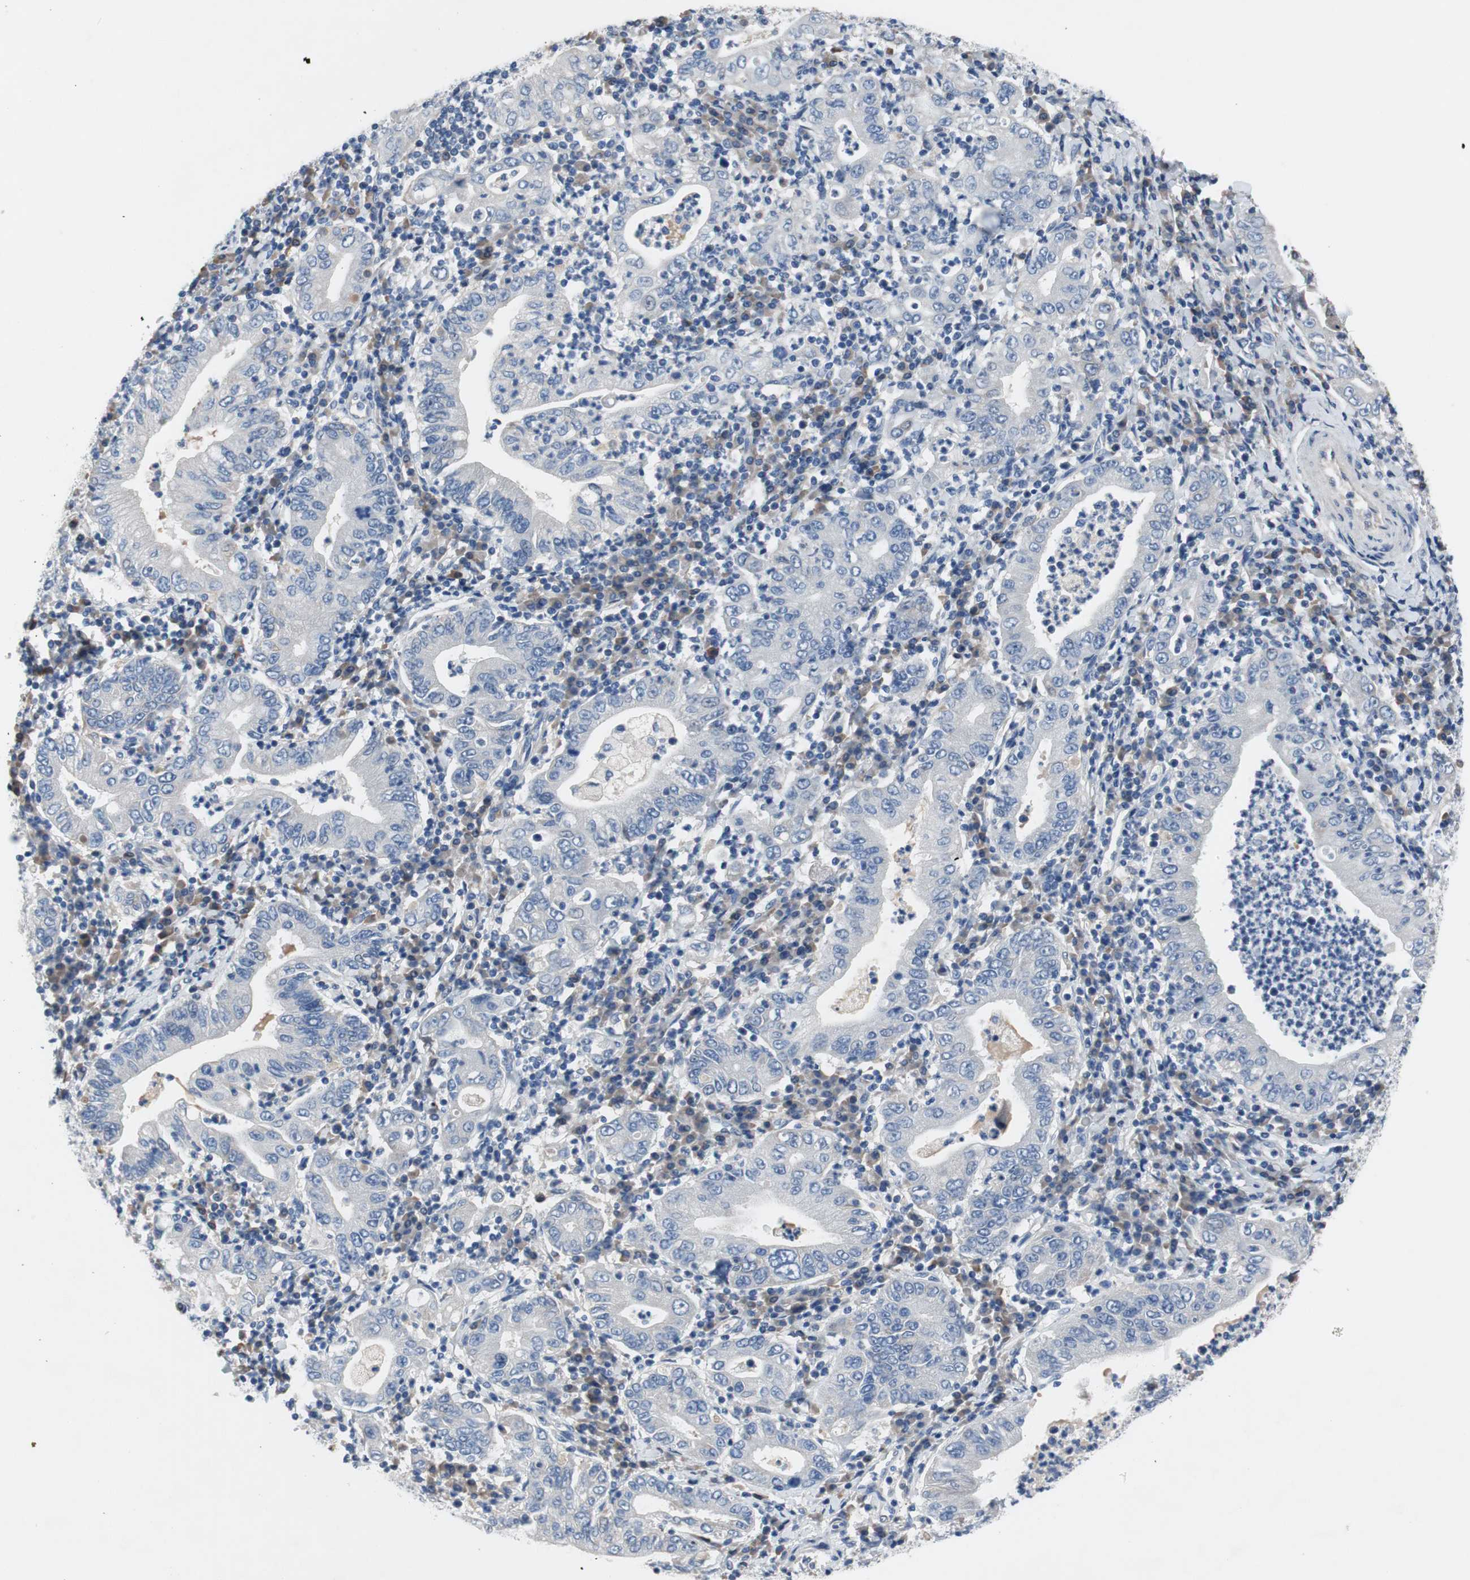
{"staining": {"intensity": "negative", "quantity": "none", "location": "none"}, "tissue": "stomach cancer", "cell_type": "Tumor cells", "image_type": "cancer", "snomed": [{"axis": "morphology", "description": "Normal tissue, NOS"}, {"axis": "morphology", "description": "Adenocarcinoma, NOS"}, {"axis": "topography", "description": "Esophagus"}, {"axis": "topography", "description": "Stomach, upper"}, {"axis": "topography", "description": "Peripheral nerve tissue"}], "caption": "High power microscopy histopathology image of an immunohistochemistry (IHC) photomicrograph of stomach cancer, revealing no significant positivity in tumor cells.", "gene": "TACR3", "patient": {"sex": "male", "age": 62}}